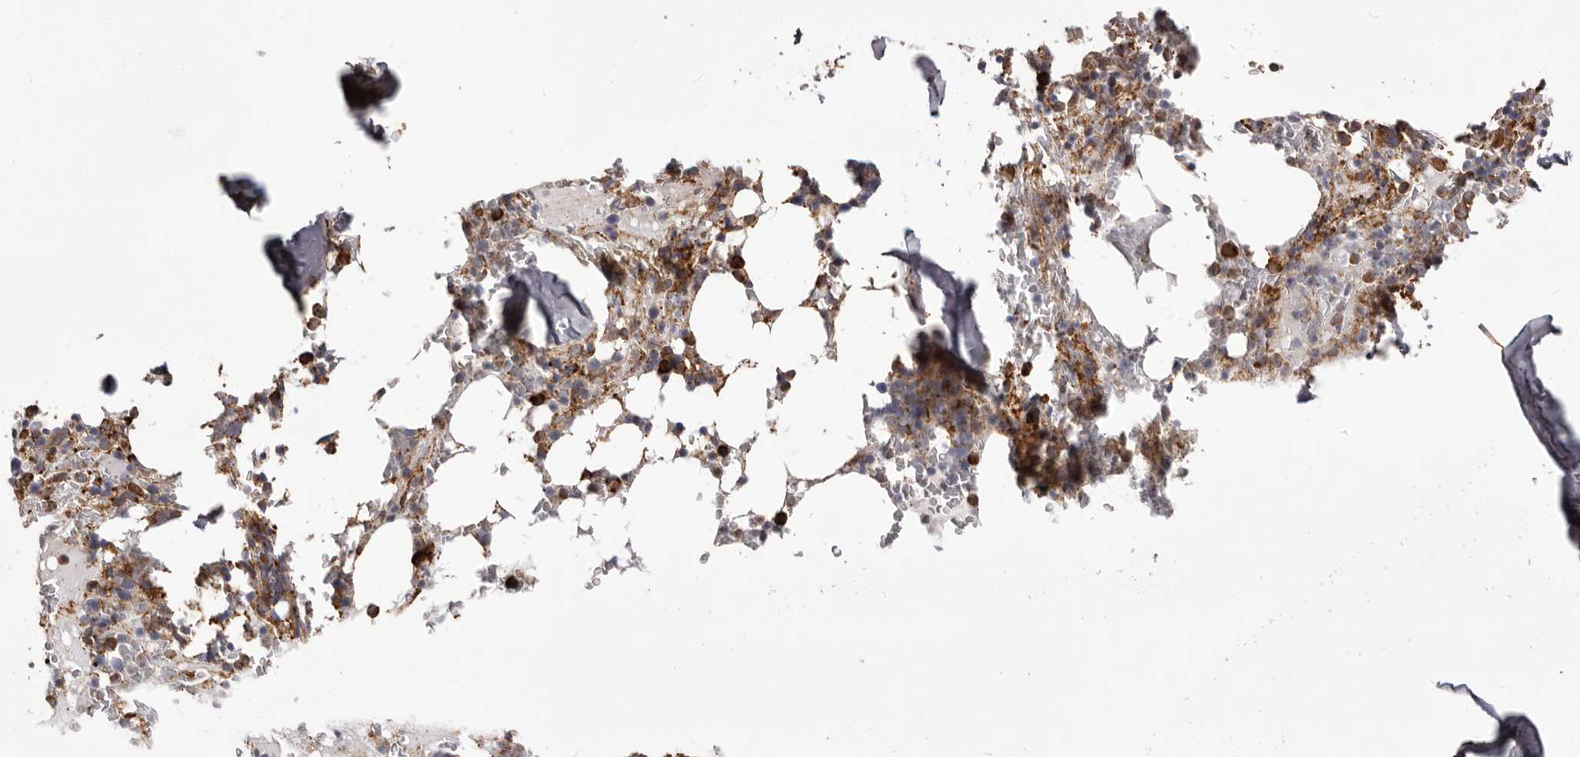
{"staining": {"intensity": "strong", "quantity": "25%-75%", "location": "cytoplasmic/membranous"}, "tissue": "bone marrow", "cell_type": "Hematopoietic cells", "image_type": "normal", "snomed": [{"axis": "morphology", "description": "Normal tissue, NOS"}, {"axis": "topography", "description": "Bone marrow"}], "caption": "DAB immunohistochemical staining of unremarkable bone marrow demonstrates strong cytoplasmic/membranous protein expression in about 25%-75% of hematopoietic cells. (DAB IHC, brown staining for protein, blue staining for nuclei).", "gene": "QRSL1", "patient": {"sex": "male", "age": 58}}